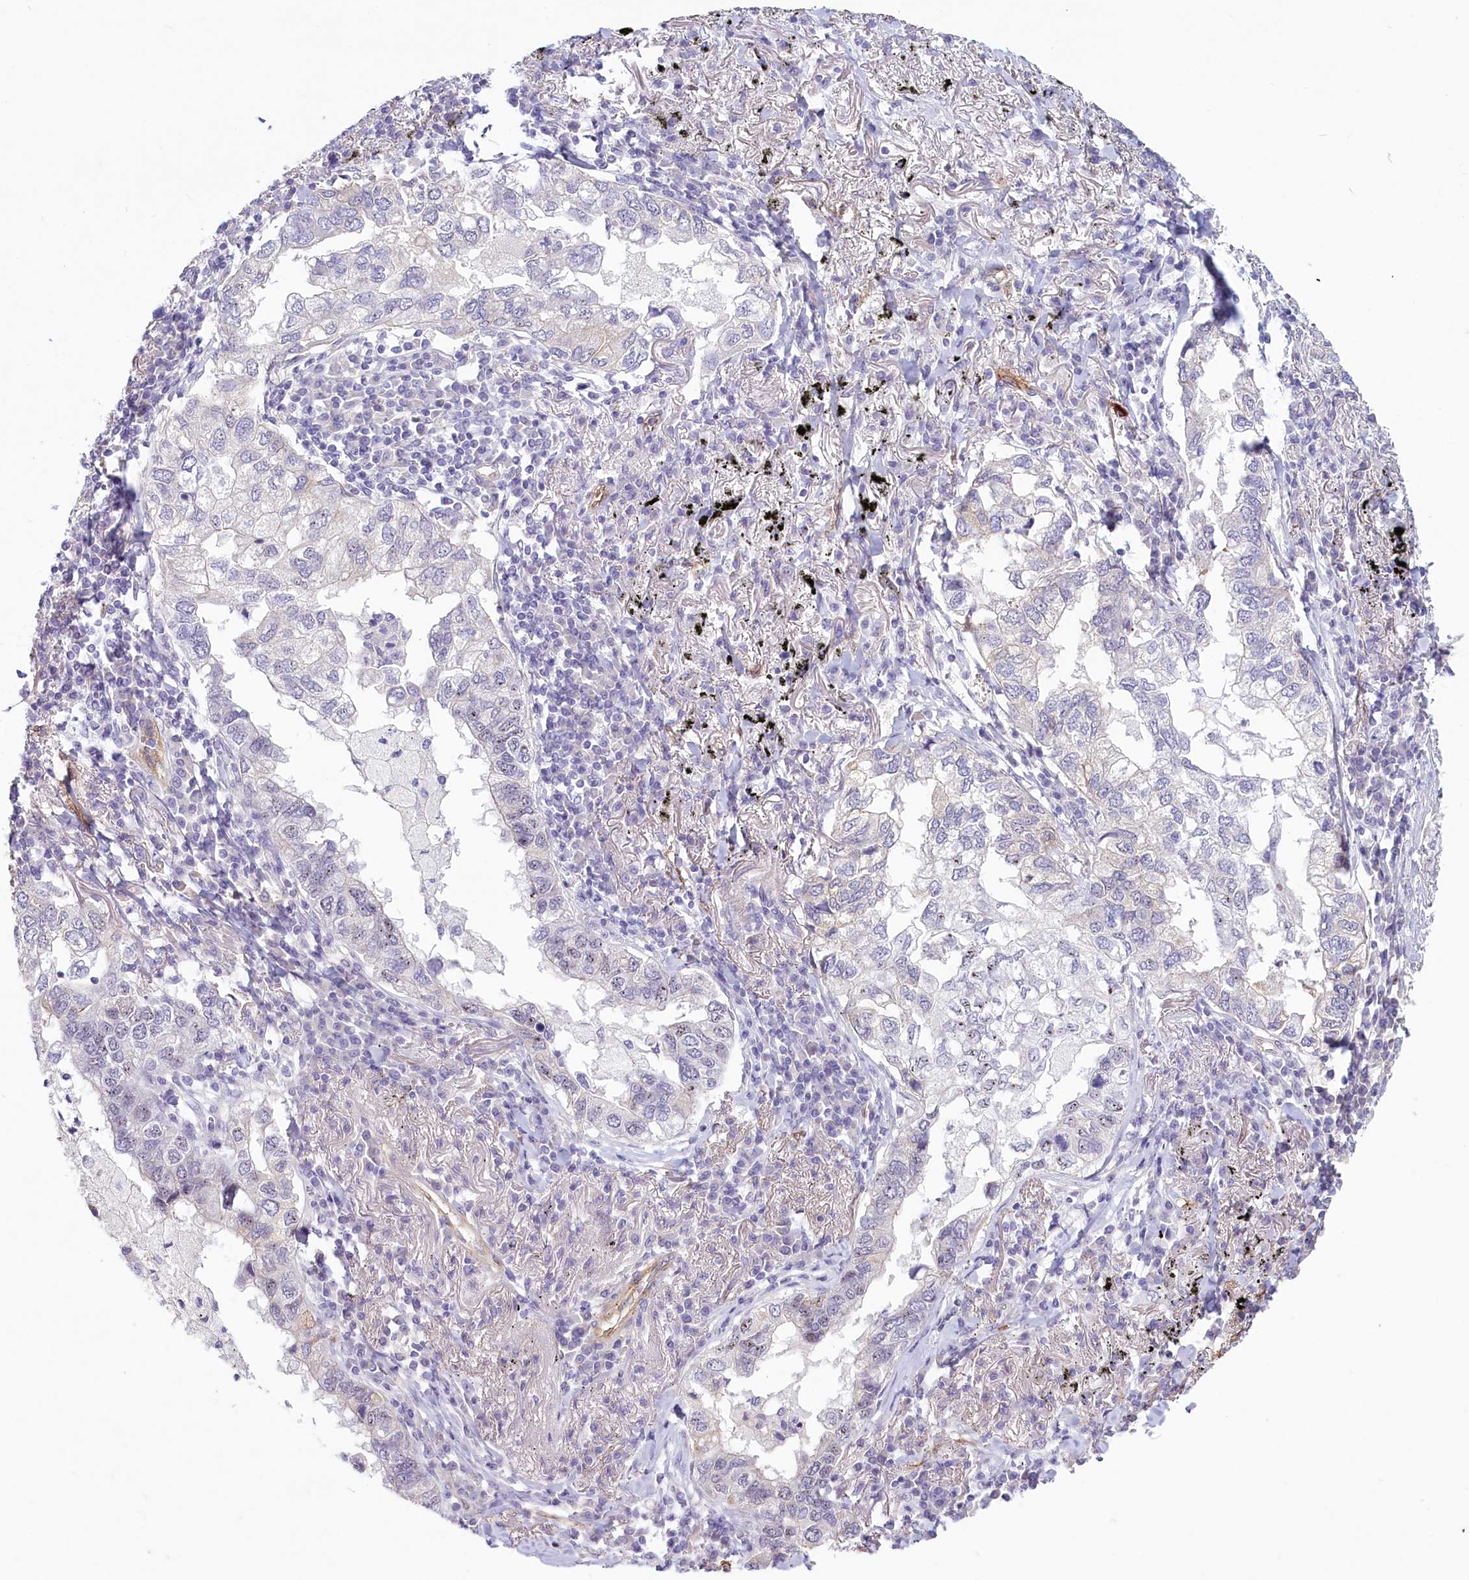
{"staining": {"intensity": "negative", "quantity": "none", "location": "none"}, "tissue": "lung cancer", "cell_type": "Tumor cells", "image_type": "cancer", "snomed": [{"axis": "morphology", "description": "Adenocarcinoma, NOS"}, {"axis": "topography", "description": "Lung"}], "caption": "Tumor cells are negative for brown protein staining in lung cancer (adenocarcinoma).", "gene": "PROCR", "patient": {"sex": "male", "age": 65}}